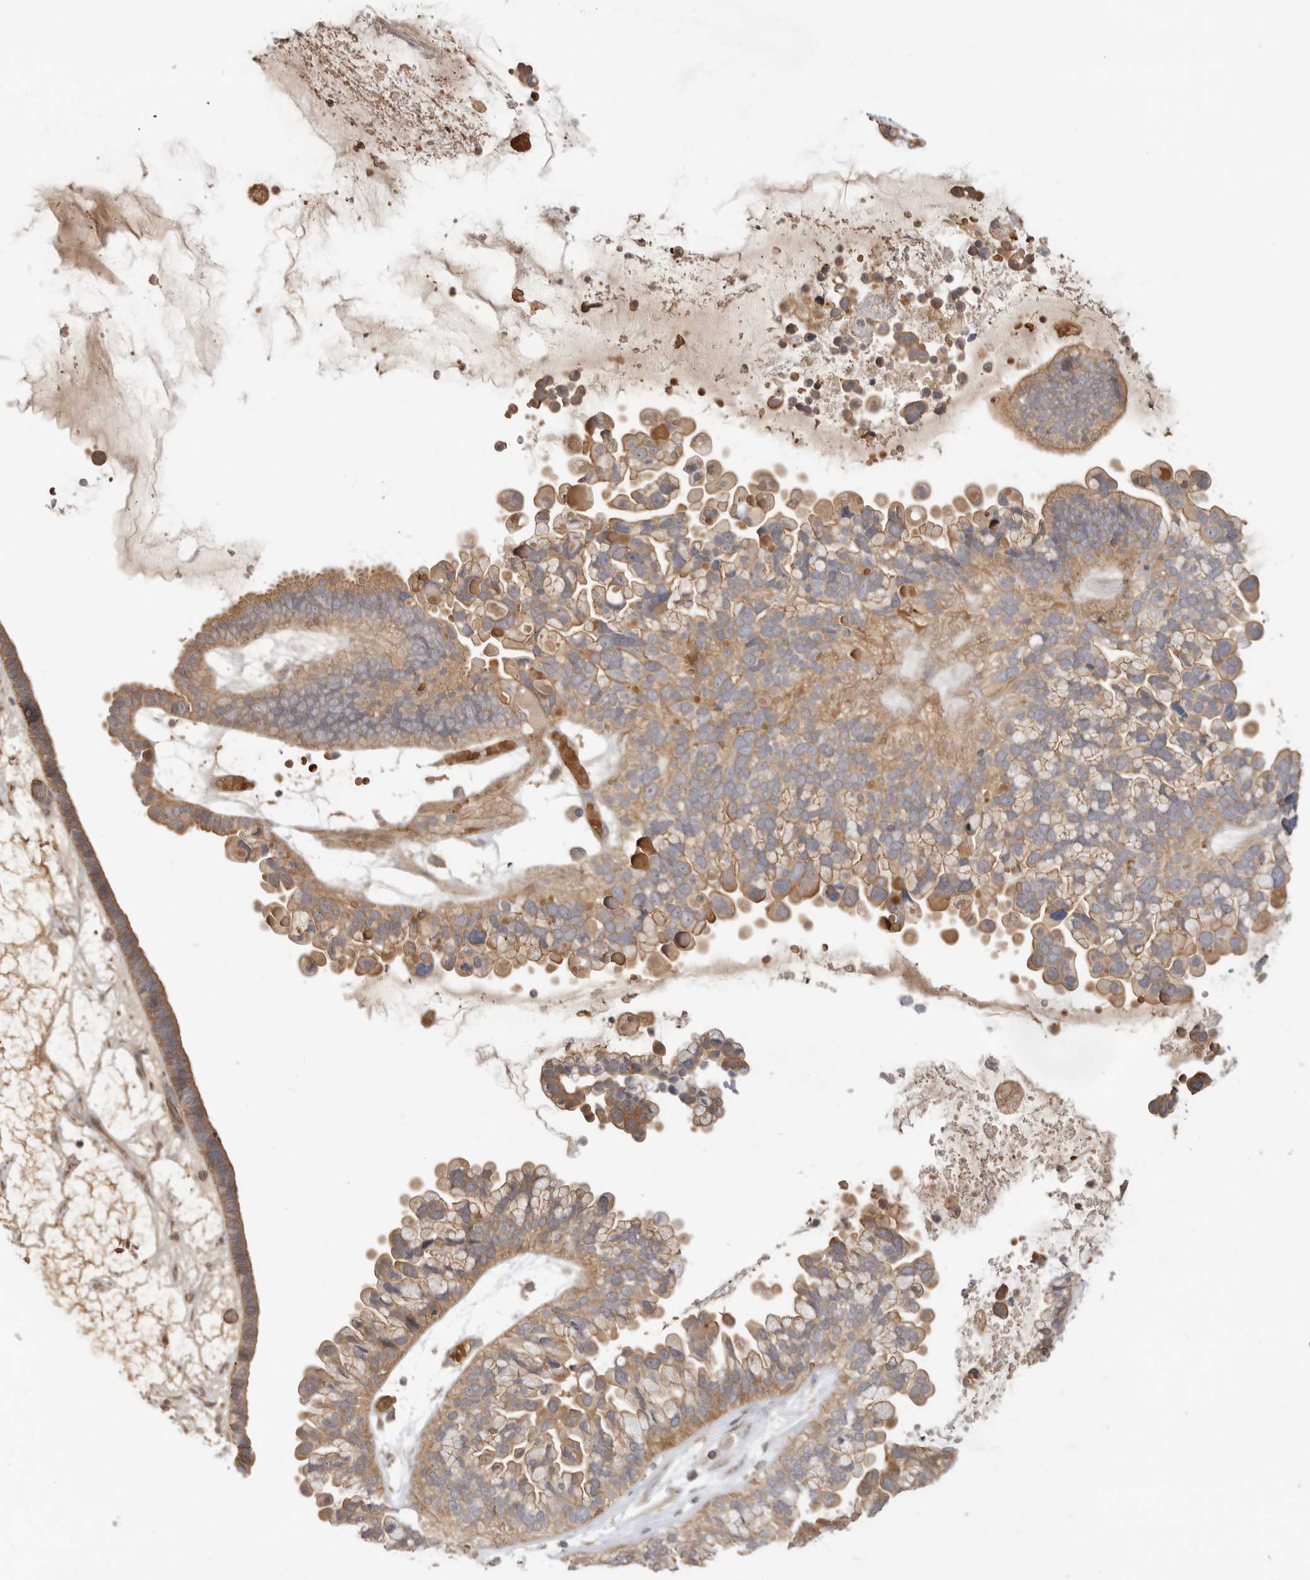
{"staining": {"intensity": "moderate", "quantity": ">75%", "location": "cytoplasmic/membranous"}, "tissue": "ovarian cancer", "cell_type": "Tumor cells", "image_type": "cancer", "snomed": [{"axis": "morphology", "description": "Cystadenocarcinoma, serous, NOS"}, {"axis": "topography", "description": "Ovary"}], "caption": "An immunohistochemistry (IHC) micrograph of tumor tissue is shown. Protein staining in brown shows moderate cytoplasmic/membranous positivity in ovarian cancer within tumor cells.", "gene": "CLDN12", "patient": {"sex": "female", "age": 56}}